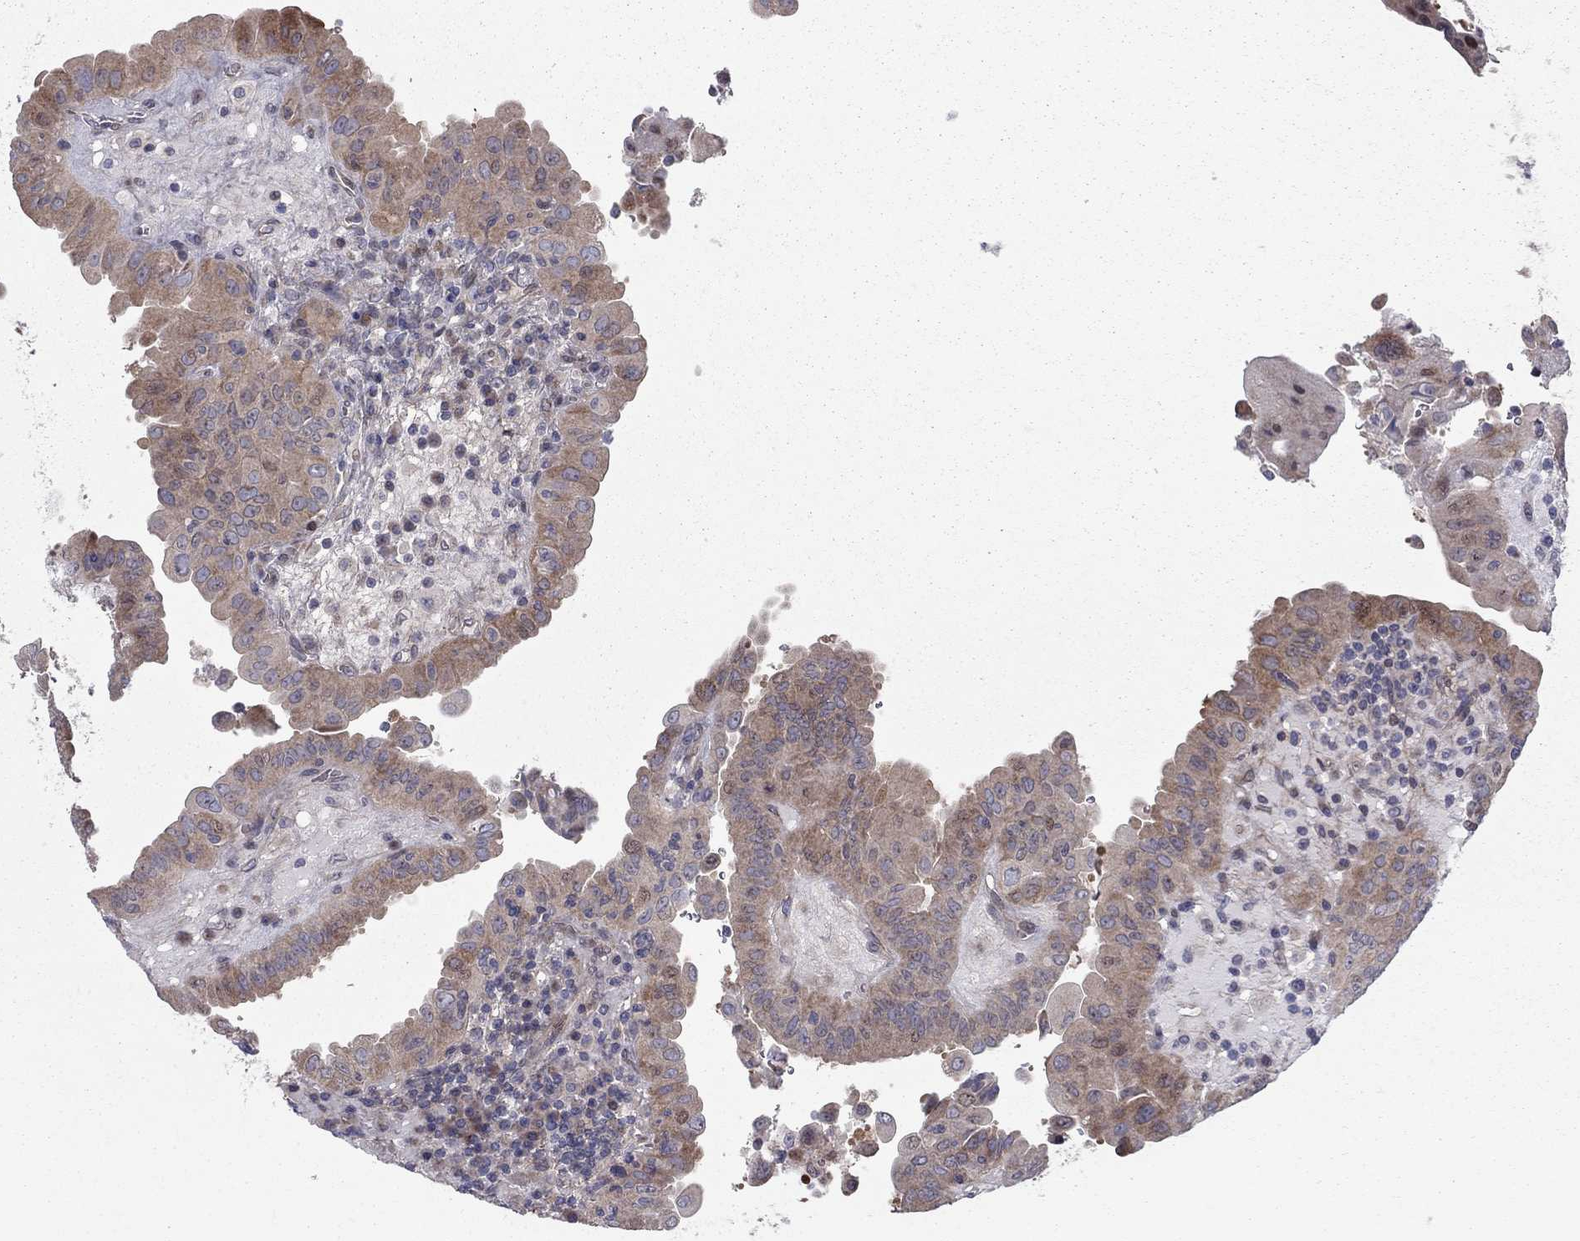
{"staining": {"intensity": "weak", "quantity": ">75%", "location": "cytoplasmic/membranous"}, "tissue": "thyroid cancer", "cell_type": "Tumor cells", "image_type": "cancer", "snomed": [{"axis": "morphology", "description": "Papillary adenocarcinoma, NOS"}, {"axis": "topography", "description": "Thyroid gland"}], "caption": "A brown stain shows weak cytoplasmic/membranous positivity of a protein in human thyroid papillary adenocarcinoma tumor cells.", "gene": "DUSP7", "patient": {"sex": "female", "age": 37}}